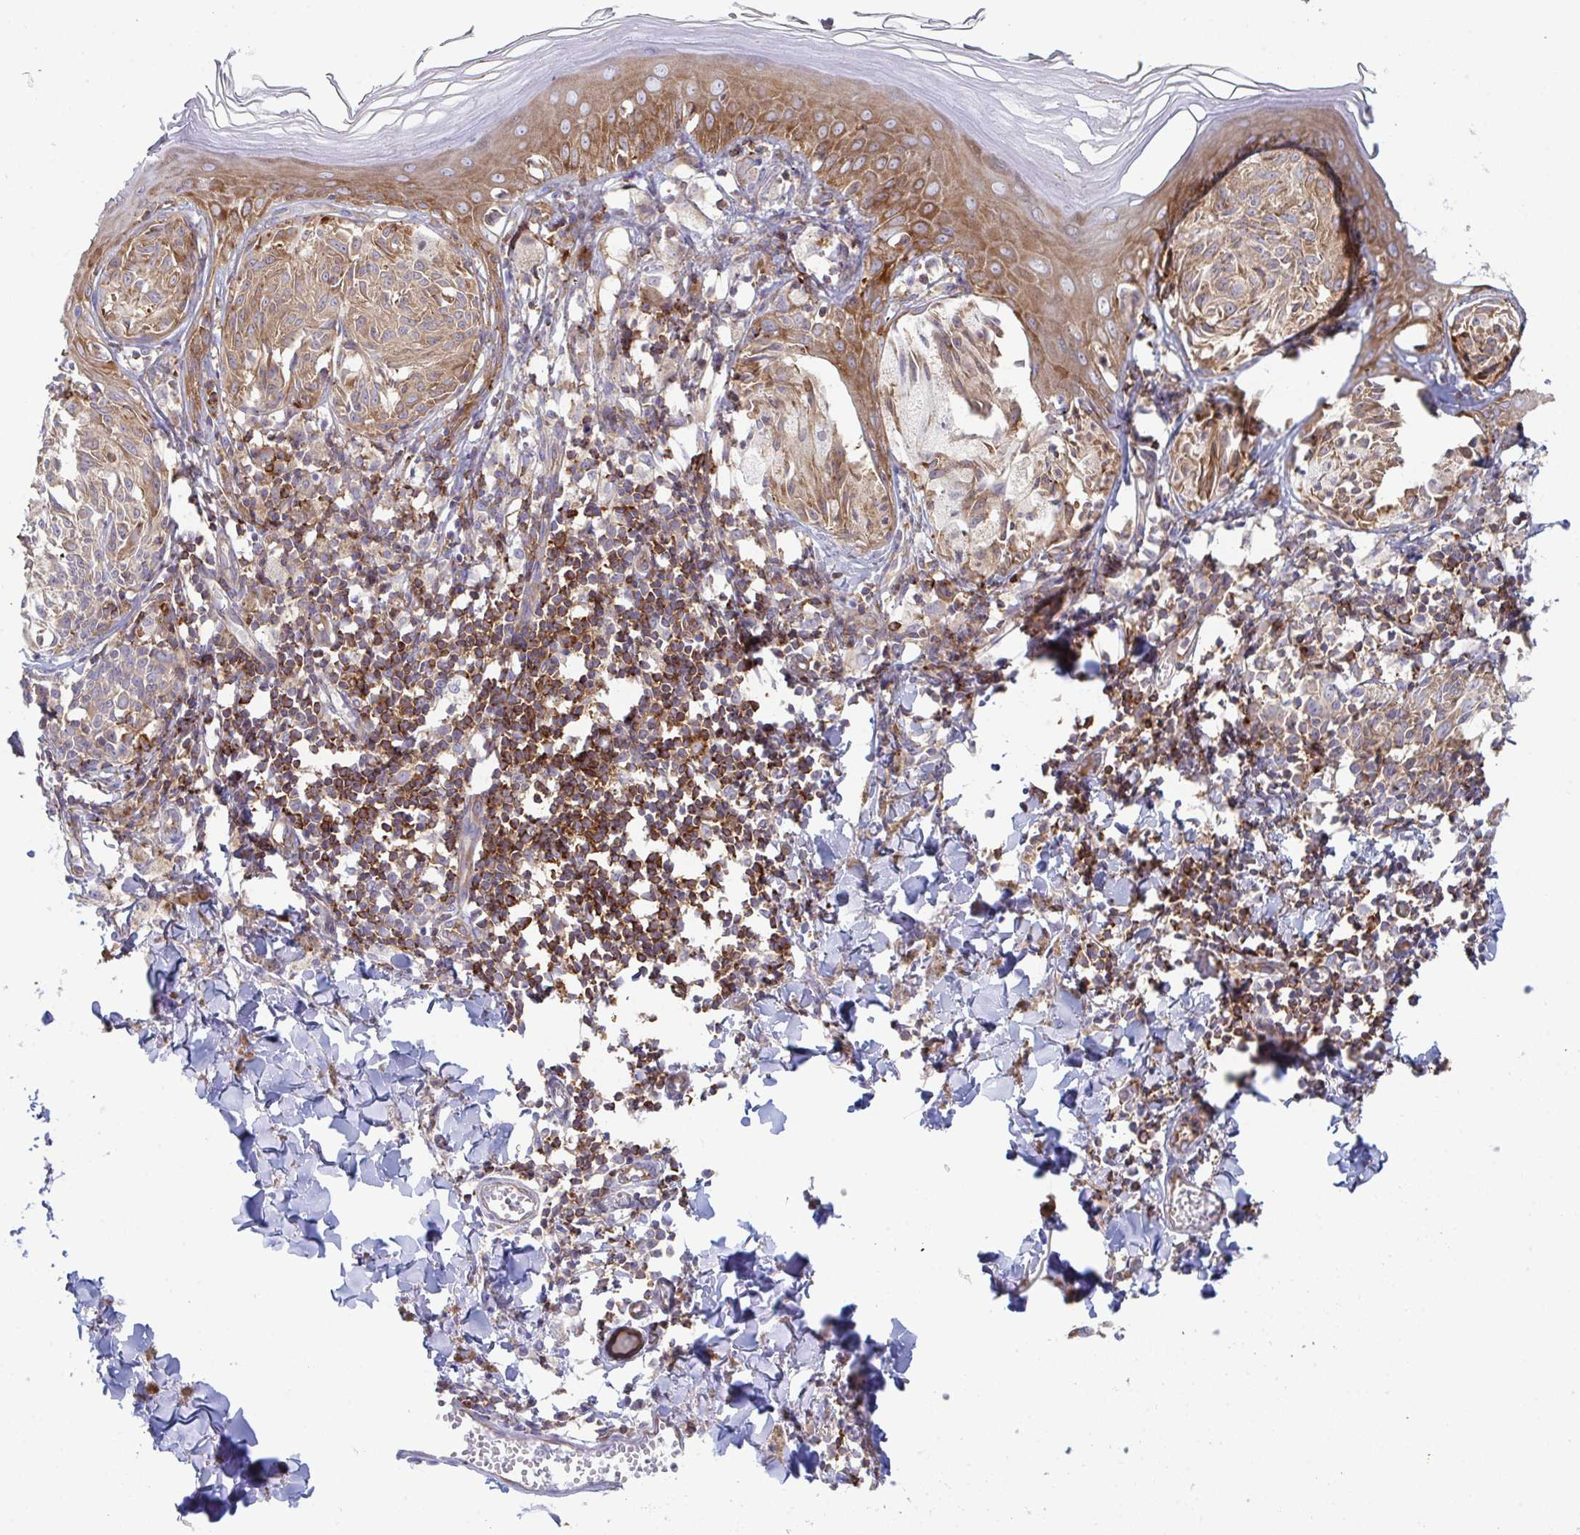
{"staining": {"intensity": "moderate", "quantity": ">75%", "location": "cytoplasmic/membranous"}, "tissue": "melanoma", "cell_type": "Tumor cells", "image_type": "cancer", "snomed": [{"axis": "morphology", "description": "Malignant melanoma, NOS"}, {"axis": "topography", "description": "Skin"}], "caption": "Tumor cells show medium levels of moderate cytoplasmic/membranous staining in about >75% of cells in human malignant melanoma.", "gene": "WNK1", "patient": {"sex": "female", "age": 38}}